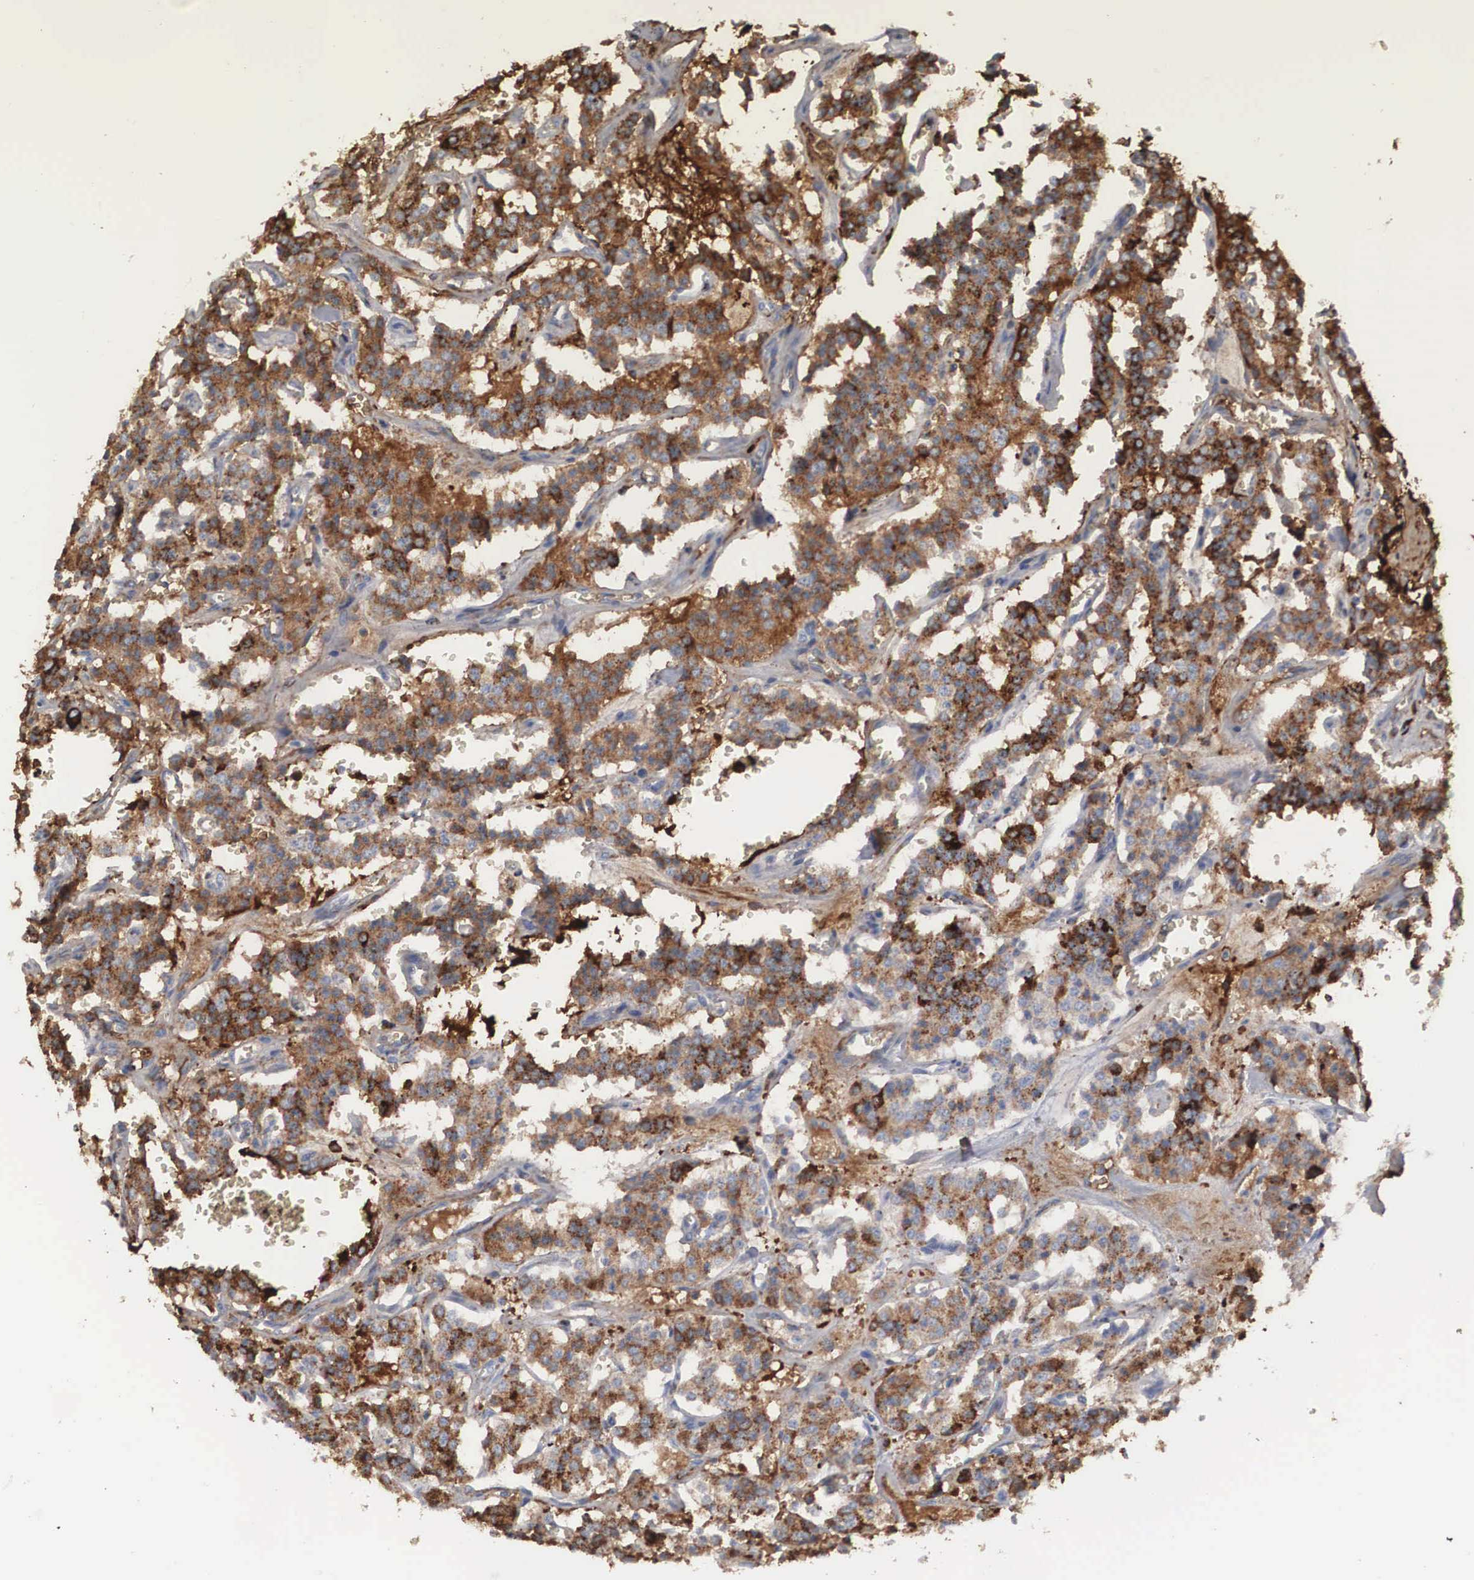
{"staining": {"intensity": "moderate", "quantity": ">75%", "location": "cytoplasmic/membranous"}, "tissue": "carcinoid", "cell_type": "Tumor cells", "image_type": "cancer", "snomed": [{"axis": "morphology", "description": "Carcinoid, malignant, NOS"}, {"axis": "topography", "description": "Bronchus"}], "caption": "Carcinoid (malignant) was stained to show a protein in brown. There is medium levels of moderate cytoplasmic/membranous expression in approximately >75% of tumor cells. (DAB IHC with brightfield microscopy, high magnification).", "gene": "LGALS3BP", "patient": {"sex": "male", "age": 55}}